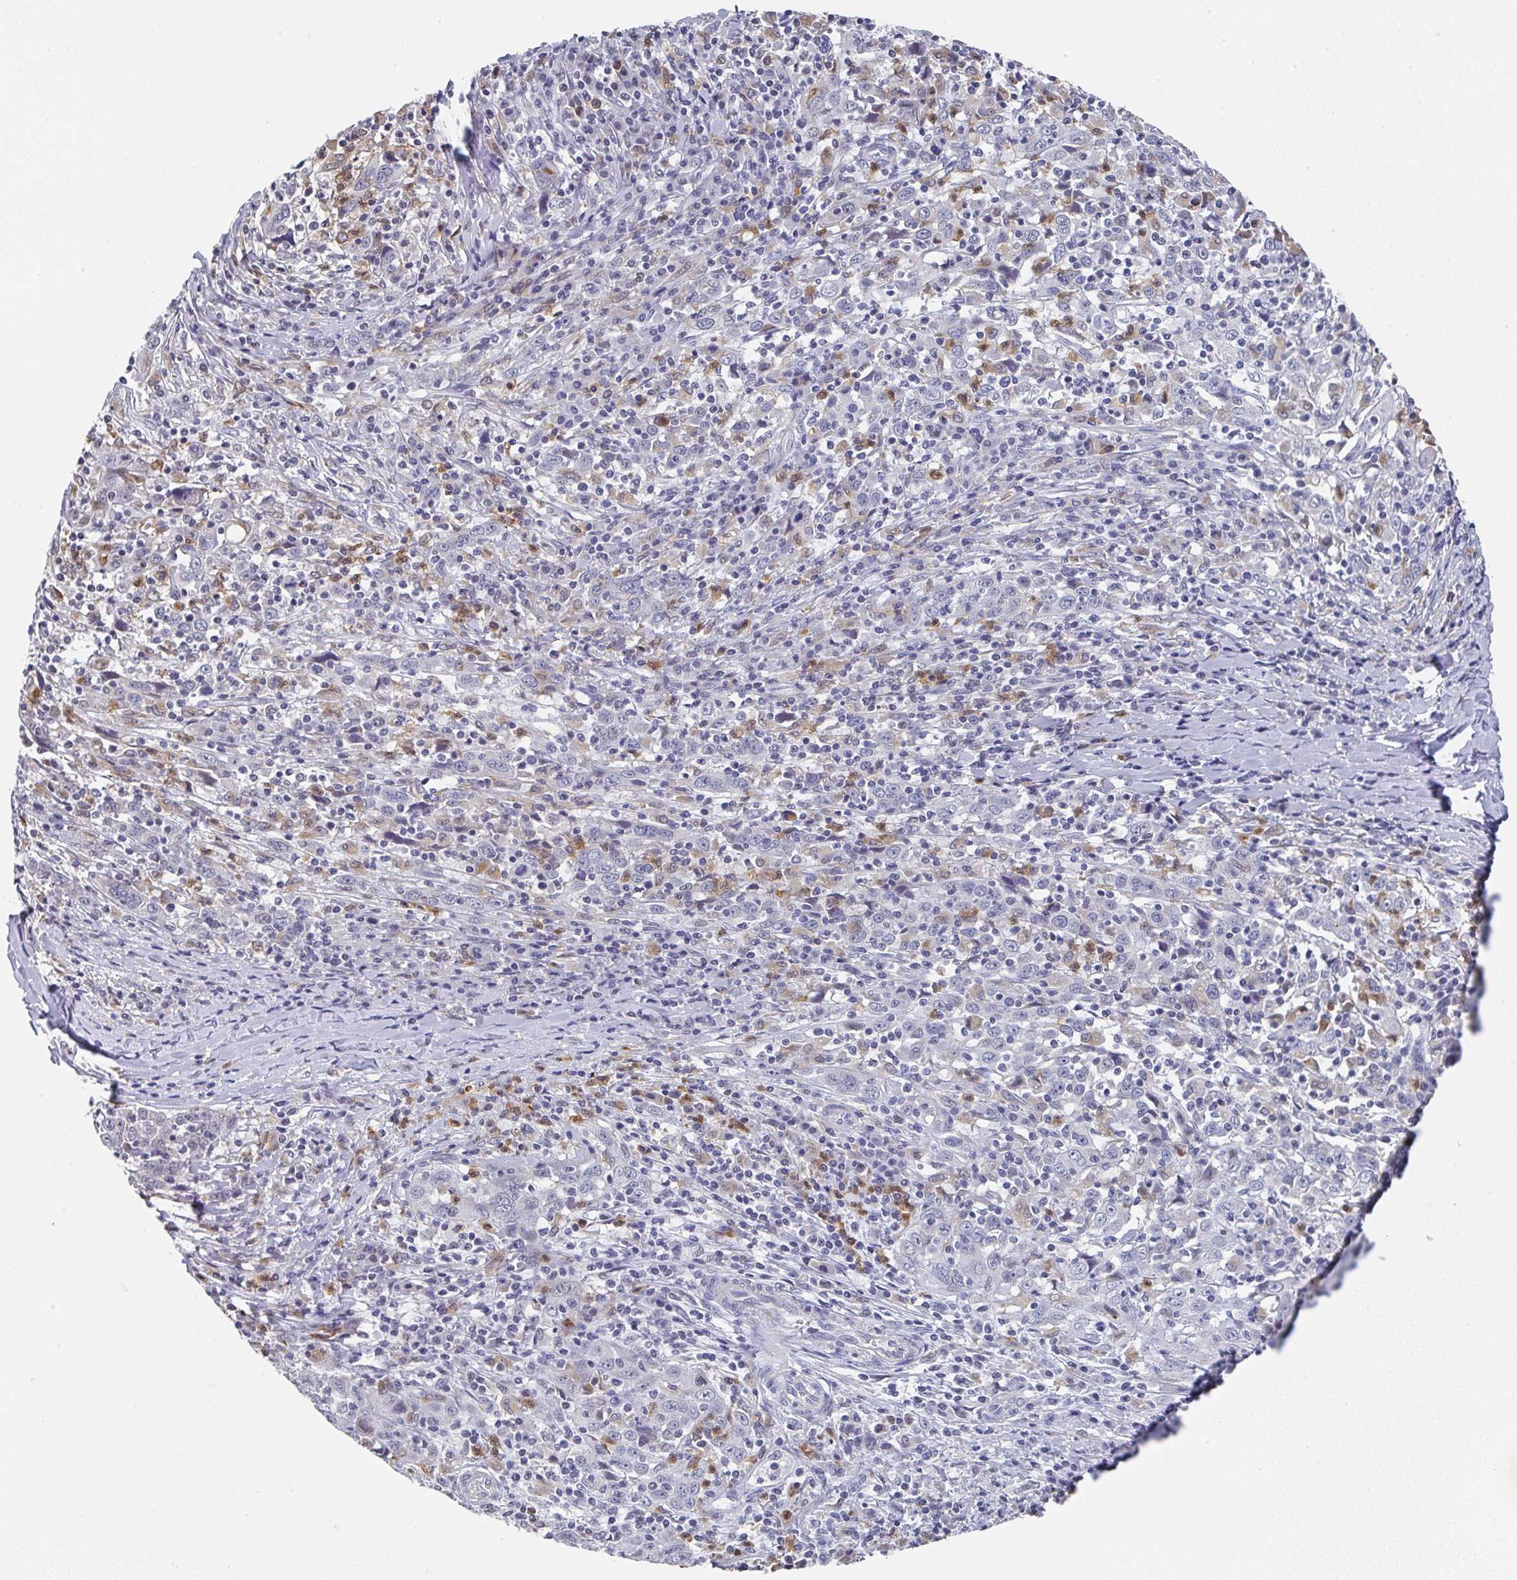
{"staining": {"intensity": "negative", "quantity": "none", "location": "none"}, "tissue": "cervical cancer", "cell_type": "Tumor cells", "image_type": "cancer", "snomed": [{"axis": "morphology", "description": "Squamous cell carcinoma, NOS"}, {"axis": "topography", "description": "Cervix"}], "caption": "A high-resolution photomicrograph shows IHC staining of cervical cancer (squamous cell carcinoma), which shows no significant staining in tumor cells. (Brightfield microscopy of DAB (3,3'-diaminobenzidine) immunohistochemistry (IHC) at high magnification).", "gene": "NCF1", "patient": {"sex": "female", "age": 46}}